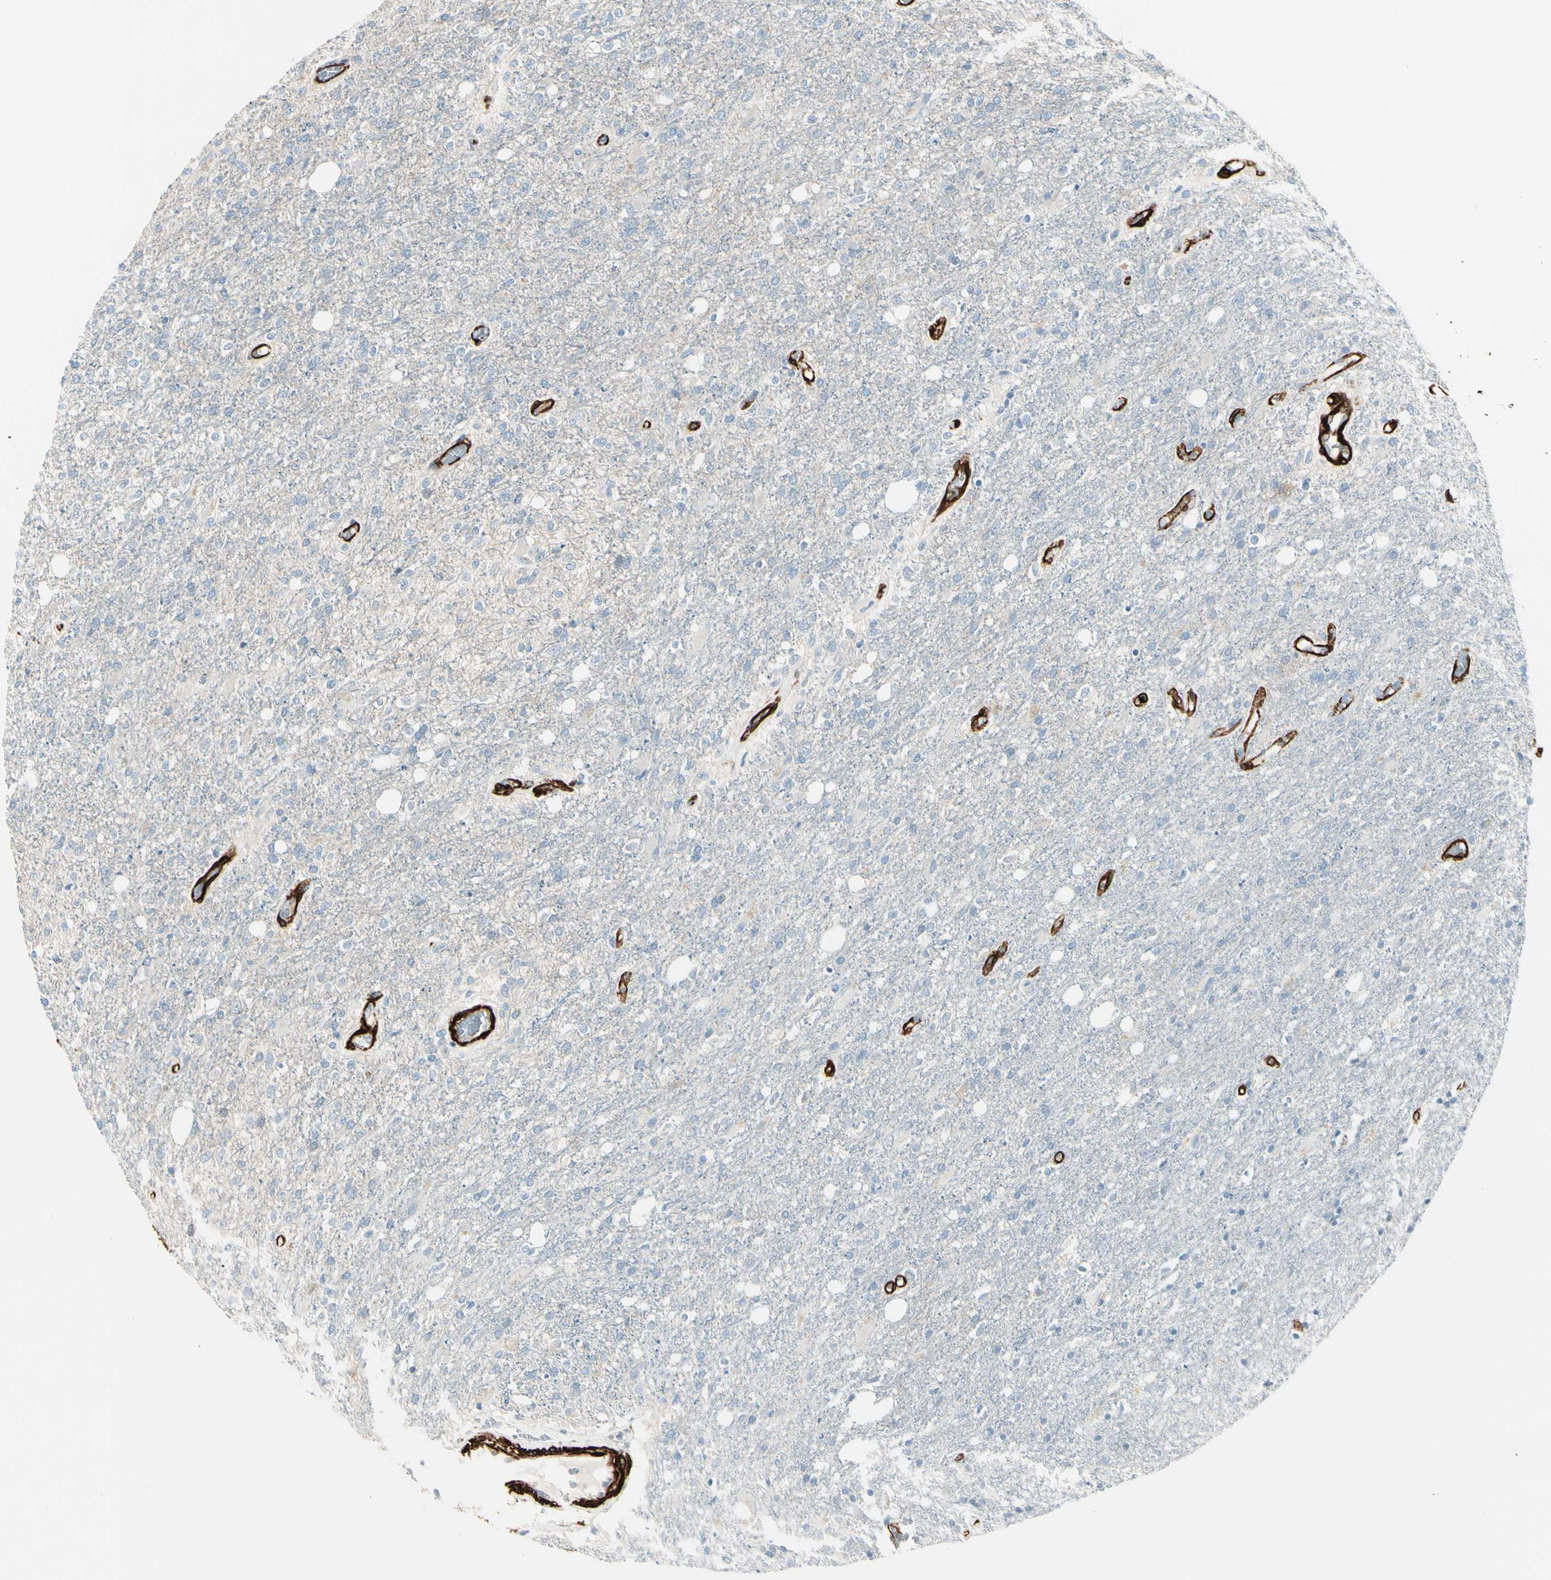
{"staining": {"intensity": "negative", "quantity": "none", "location": "none"}, "tissue": "glioma", "cell_type": "Tumor cells", "image_type": "cancer", "snomed": [{"axis": "morphology", "description": "Normal tissue, NOS"}, {"axis": "morphology", "description": "Glioma, malignant, High grade"}, {"axis": "topography", "description": "Cerebral cortex"}], "caption": "Glioma was stained to show a protein in brown. There is no significant staining in tumor cells. Nuclei are stained in blue.", "gene": "CALD1", "patient": {"sex": "male", "age": 77}}